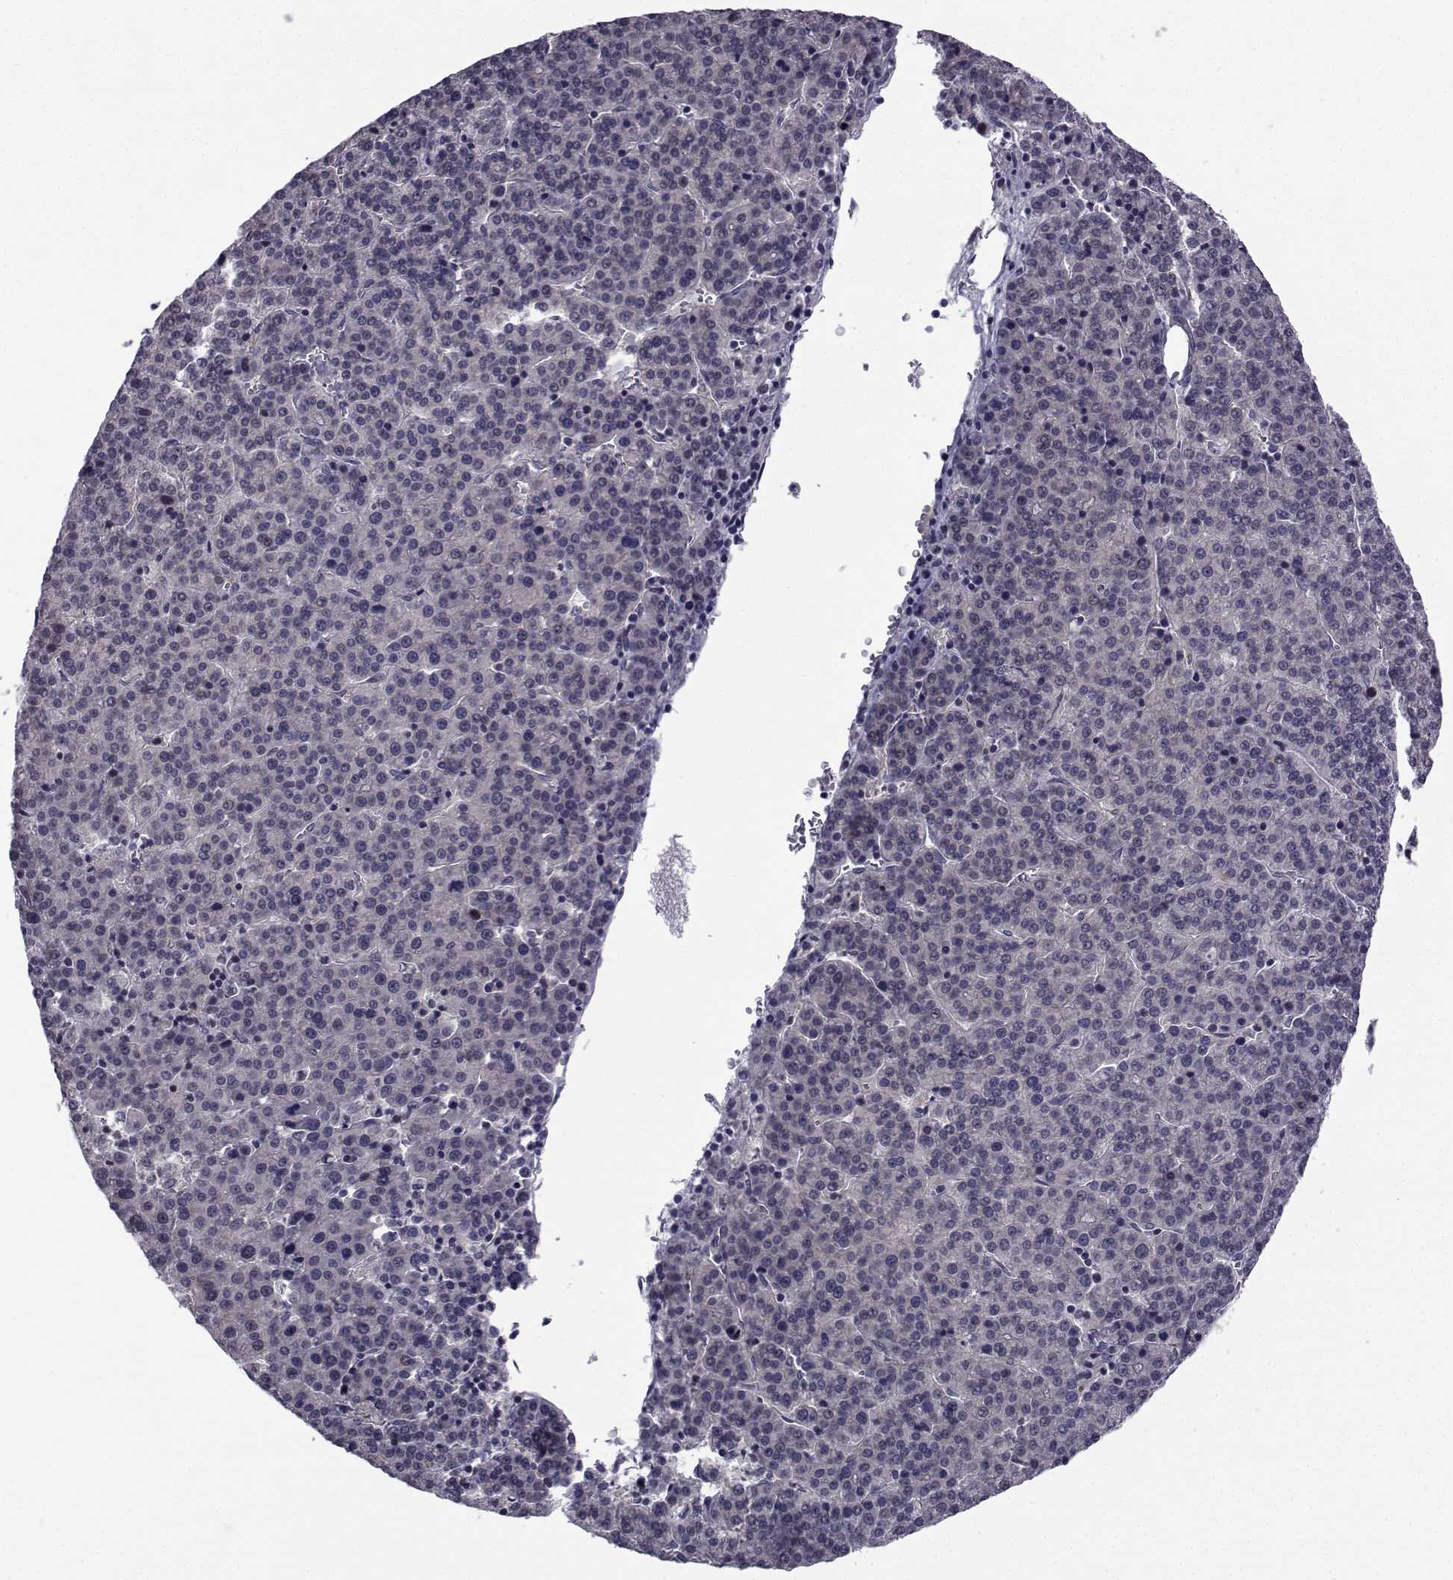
{"staining": {"intensity": "negative", "quantity": "none", "location": "none"}, "tissue": "liver cancer", "cell_type": "Tumor cells", "image_type": "cancer", "snomed": [{"axis": "morphology", "description": "Carcinoma, Hepatocellular, NOS"}, {"axis": "topography", "description": "Liver"}], "caption": "Liver cancer was stained to show a protein in brown. There is no significant positivity in tumor cells. Nuclei are stained in blue.", "gene": "CFAP74", "patient": {"sex": "female", "age": 58}}